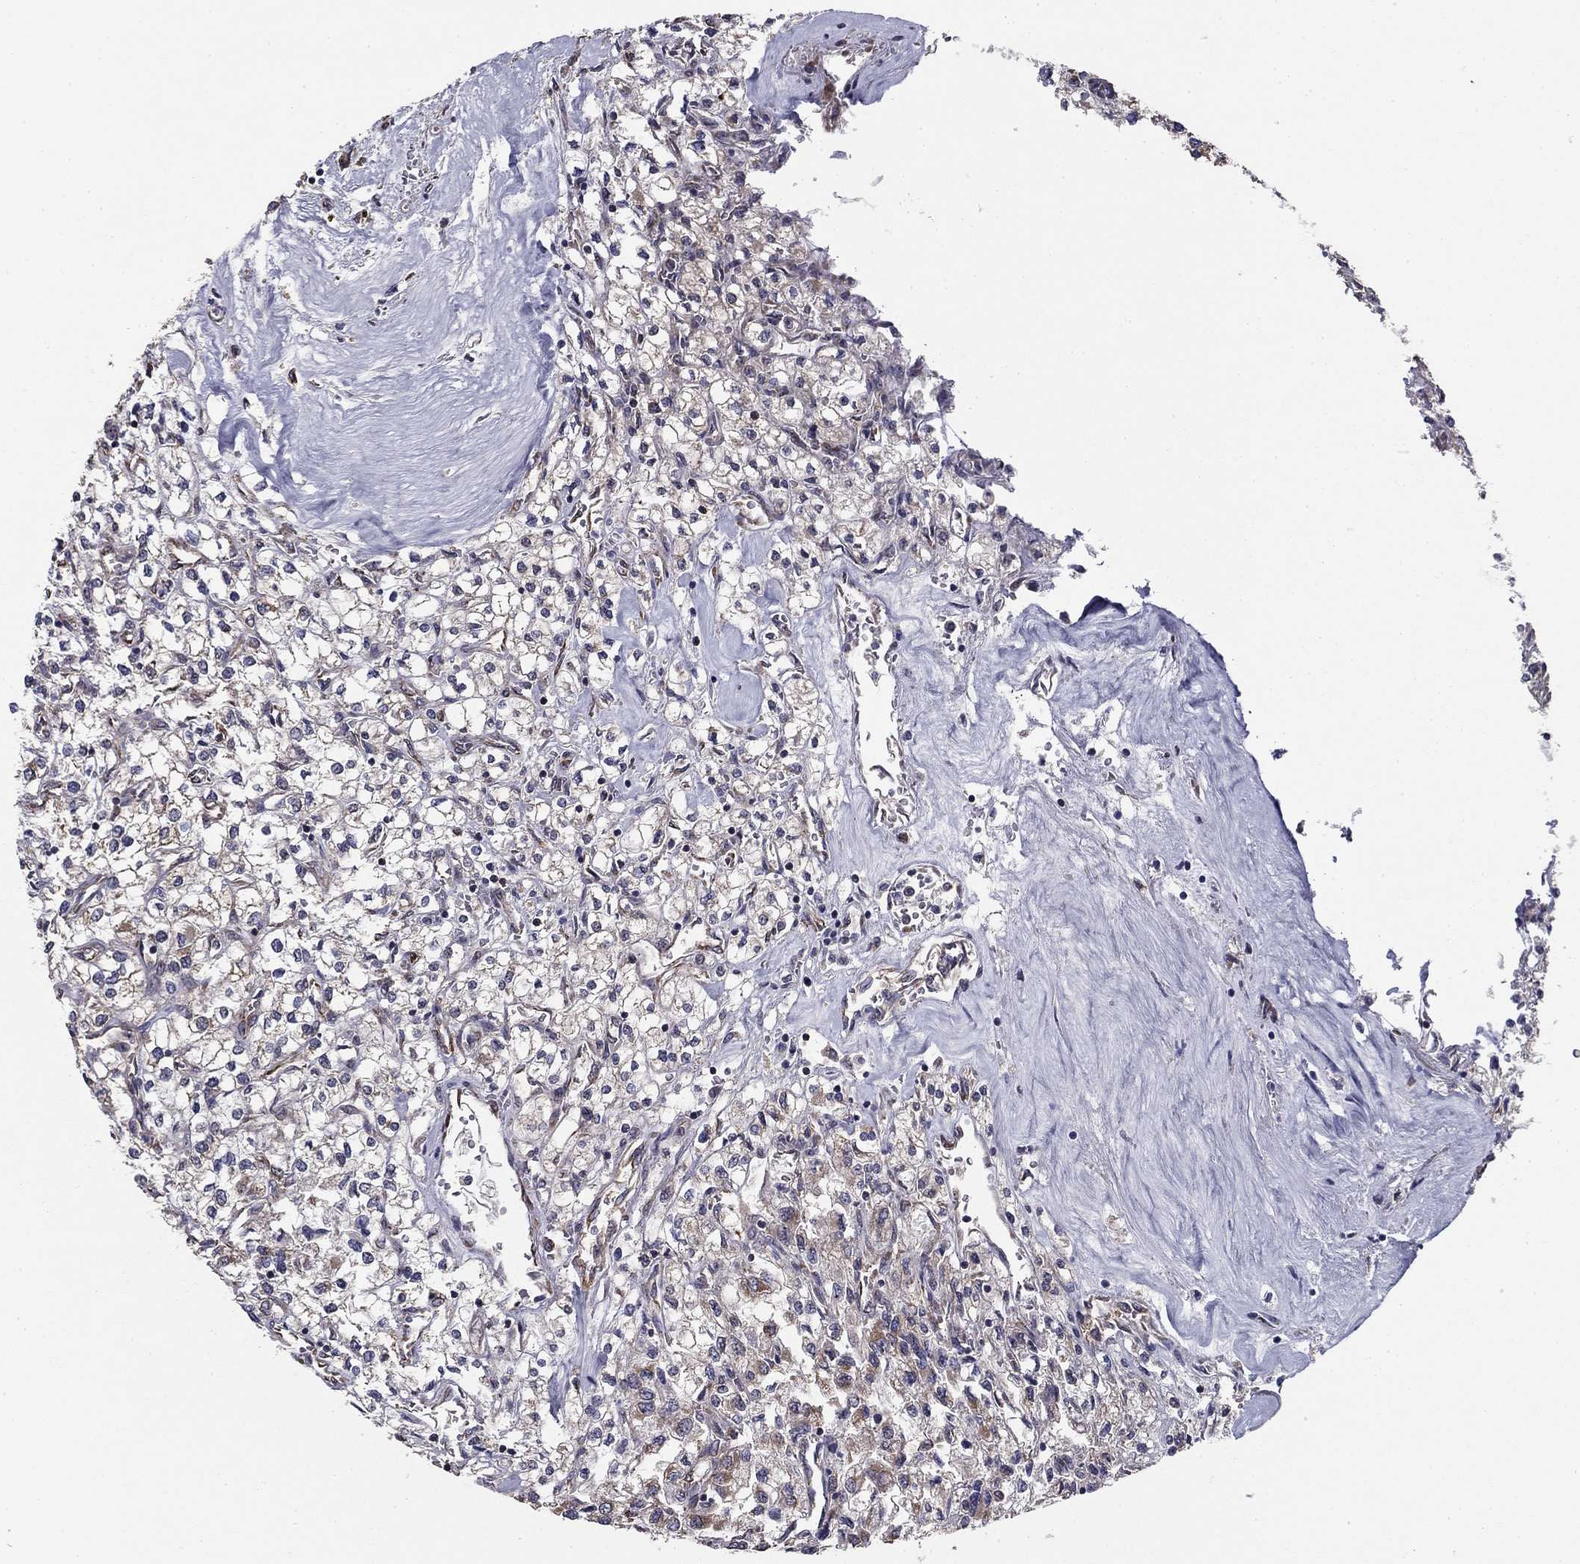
{"staining": {"intensity": "weak", "quantity": "<25%", "location": "cytoplasmic/membranous"}, "tissue": "renal cancer", "cell_type": "Tumor cells", "image_type": "cancer", "snomed": [{"axis": "morphology", "description": "Adenocarcinoma, NOS"}, {"axis": "topography", "description": "Kidney"}], "caption": "Renal cancer stained for a protein using immunohistochemistry (IHC) demonstrates no staining tumor cells.", "gene": "NKIRAS1", "patient": {"sex": "male", "age": 80}}